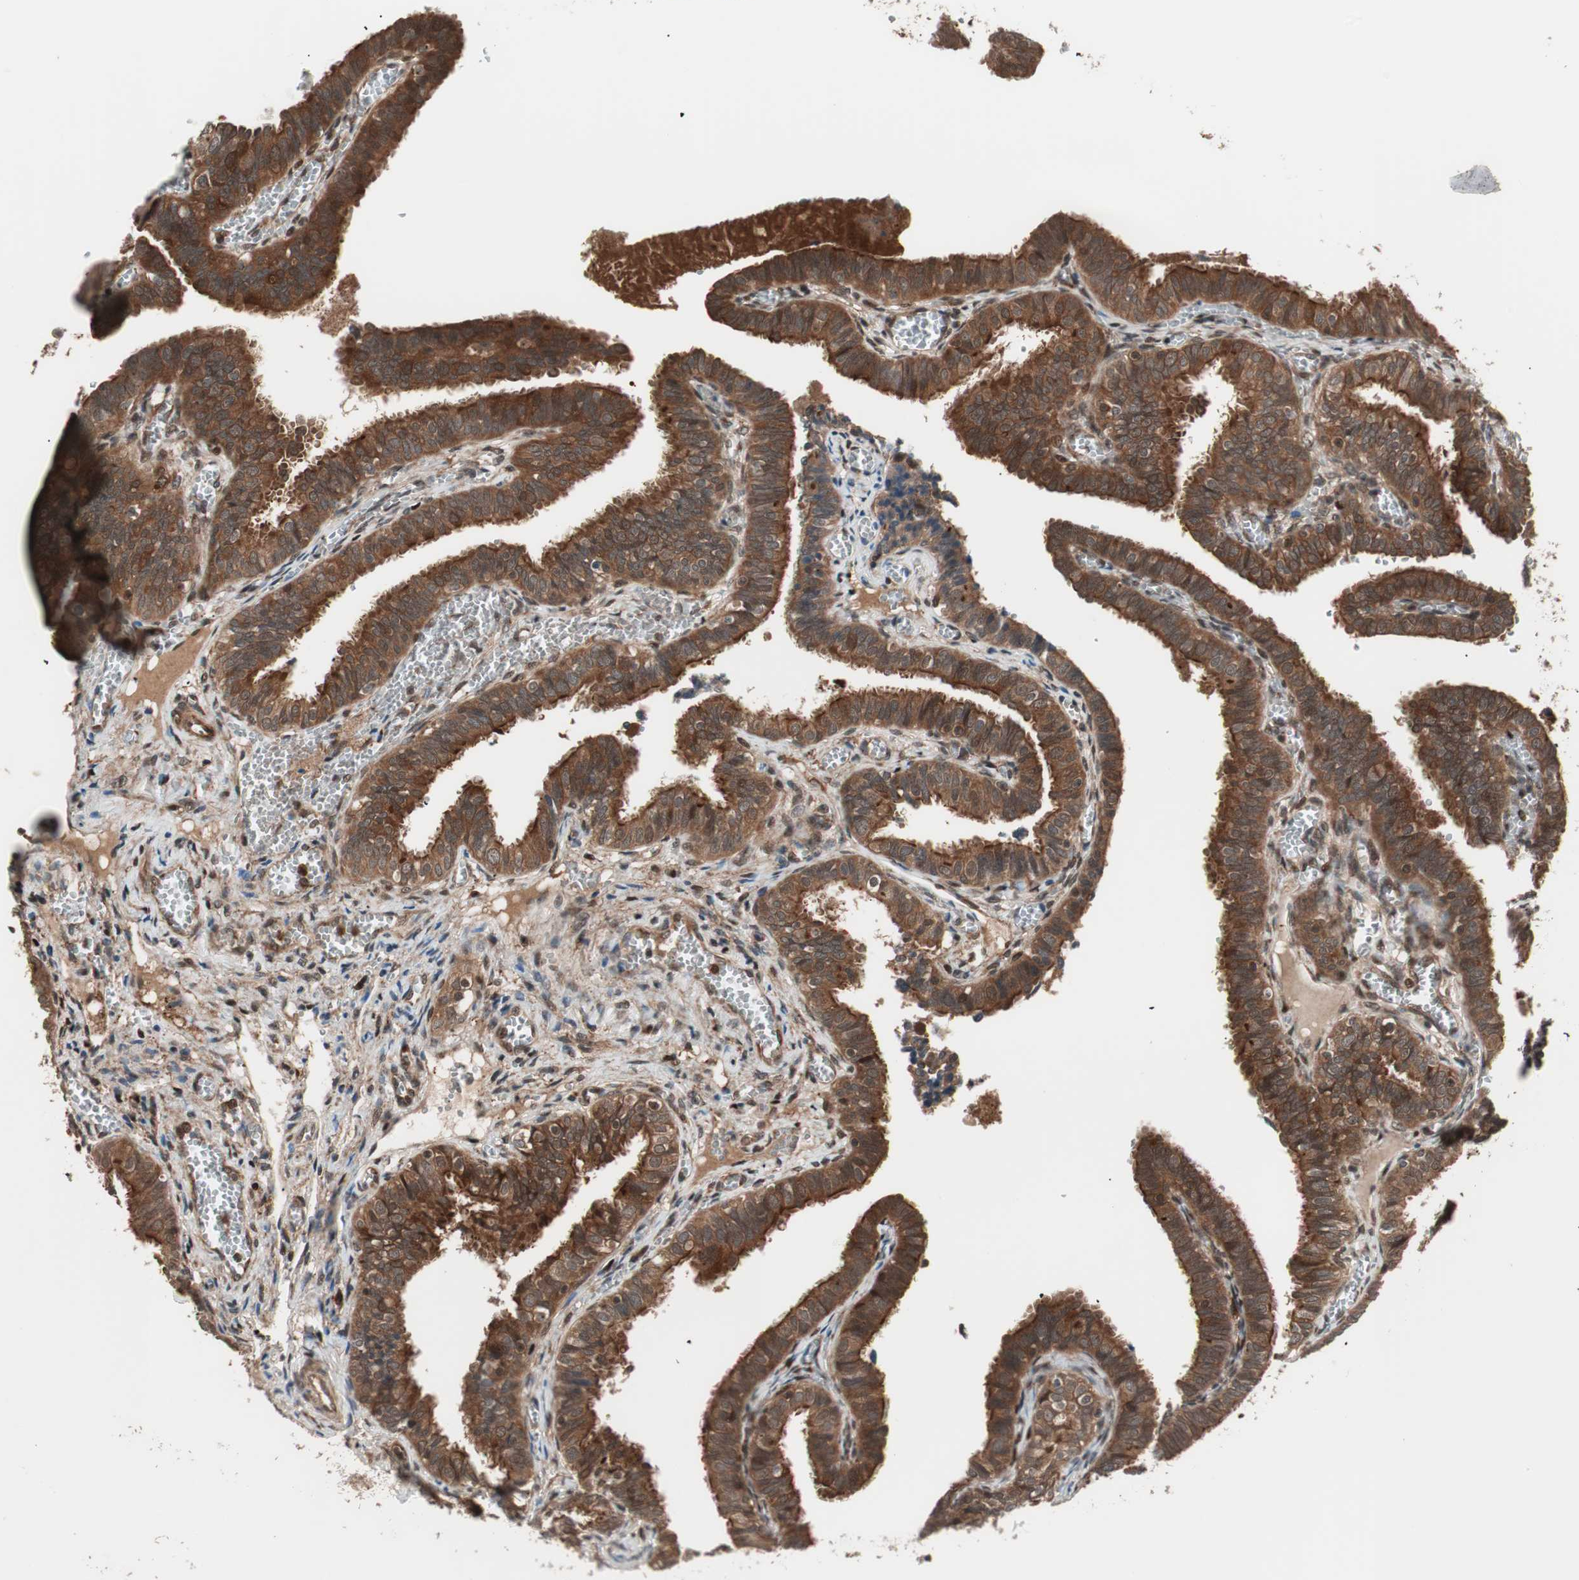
{"staining": {"intensity": "strong", "quantity": ">75%", "location": "cytoplasmic/membranous"}, "tissue": "fallopian tube", "cell_type": "Glandular cells", "image_type": "normal", "snomed": [{"axis": "morphology", "description": "Normal tissue, NOS"}, {"axis": "topography", "description": "Fallopian tube"}], "caption": "DAB immunohistochemical staining of normal fallopian tube exhibits strong cytoplasmic/membranous protein staining in approximately >75% of glandular cells. The protein of interest is shown in brown color, while the nuclei are stained blue.", "gene": "PRKG2", "patient": {"sex": "female", "age": 46}}